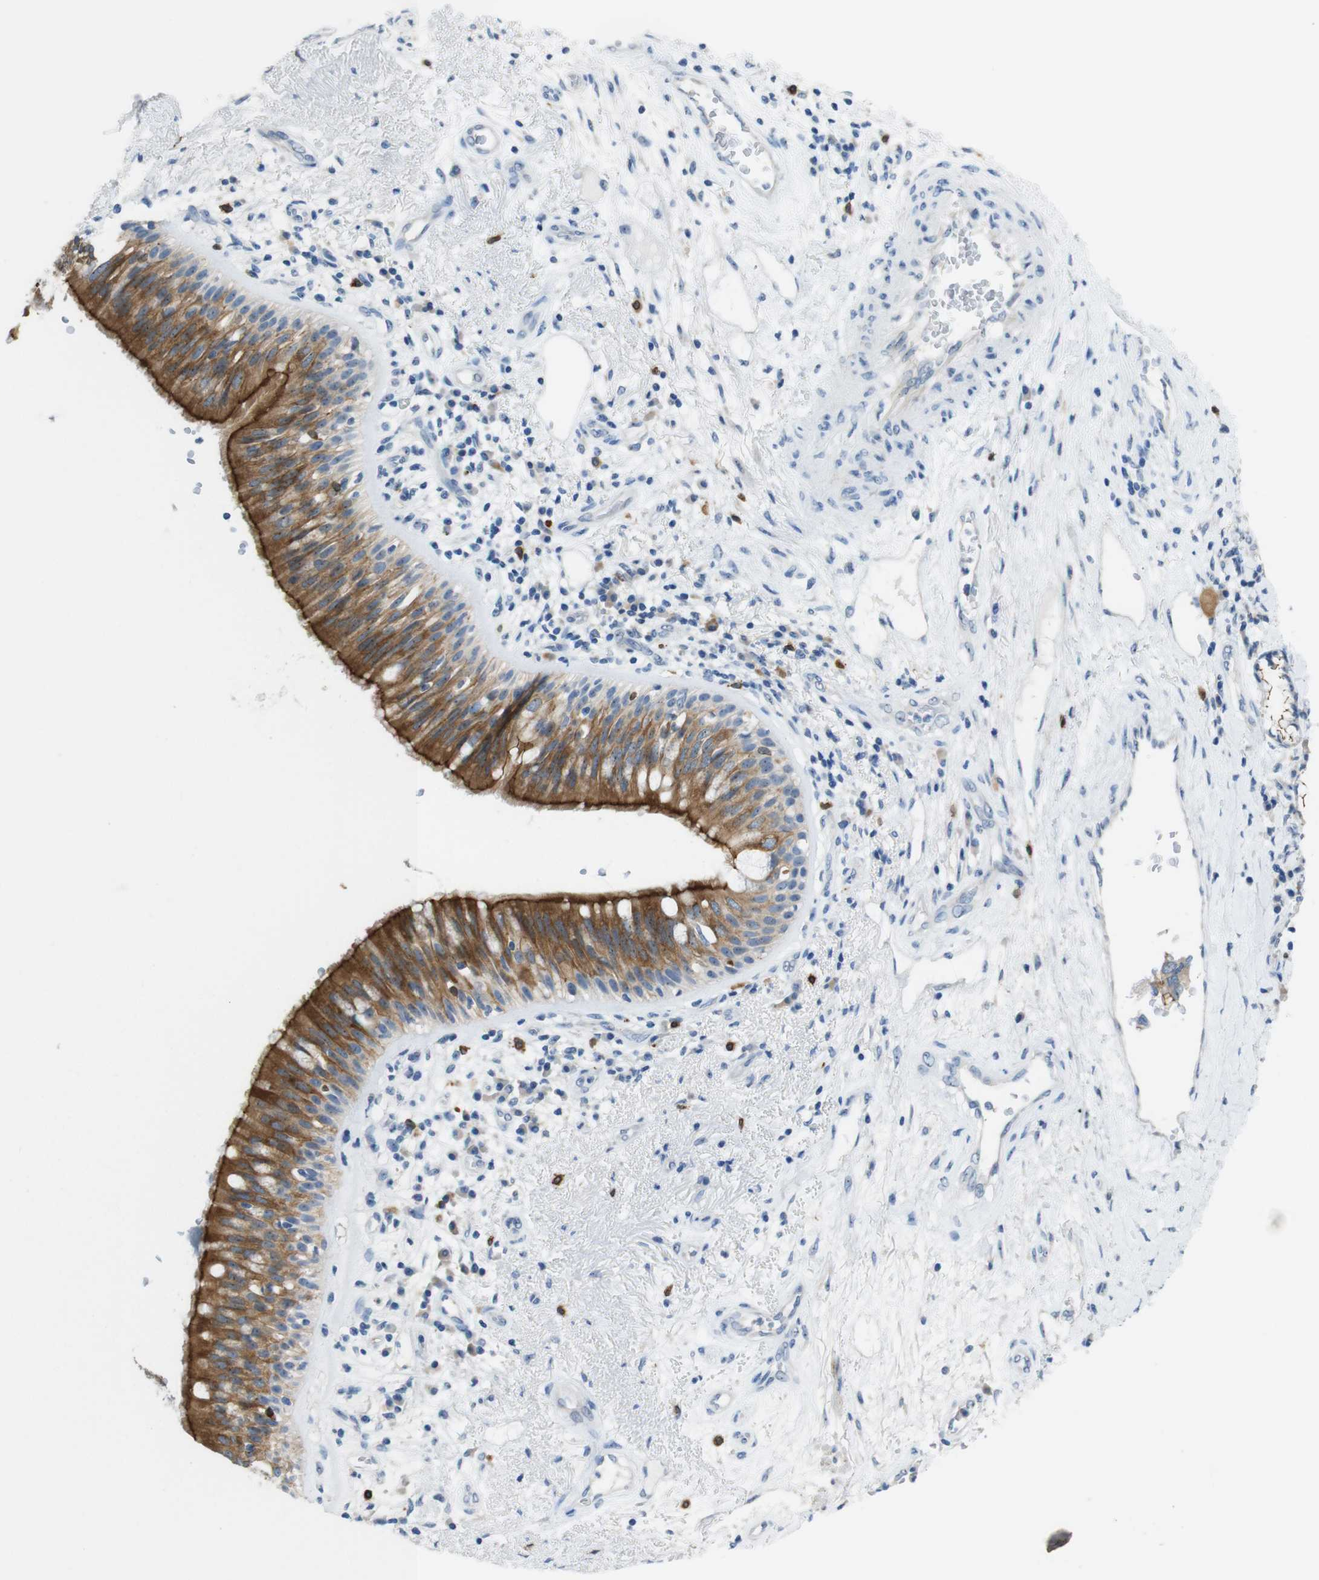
{"staining": {"intensity": "moderate", "quantity": ">75%", "location": "cytoplasmic/membranous"}, "tissue": "bronchus", "cell_type": "Respiratory epithelial cells", "image_type": "normal", "snomed": [{"axis": "morphology", "description": "Normal tissue, NOS"}, {"axis": "morphology", "description": "Adenocarcinoma, NOS"}, {"axis": "morphology", "description": "Adenocarcinoma, metastatic, NOS"}, {"axis": "topography", "description": "Lymph node"}, {"axis": "topography", "description": "Bronchus"}, {"axis": "topography", "description": "Lung"}], "caption": "Bronchus stained for a protein reveals moderate cytoplasmic/membranous positivity in respiratory epithelial cells.", "gene": "TJP3", "patient": {"sex": "female", "age": 54}}